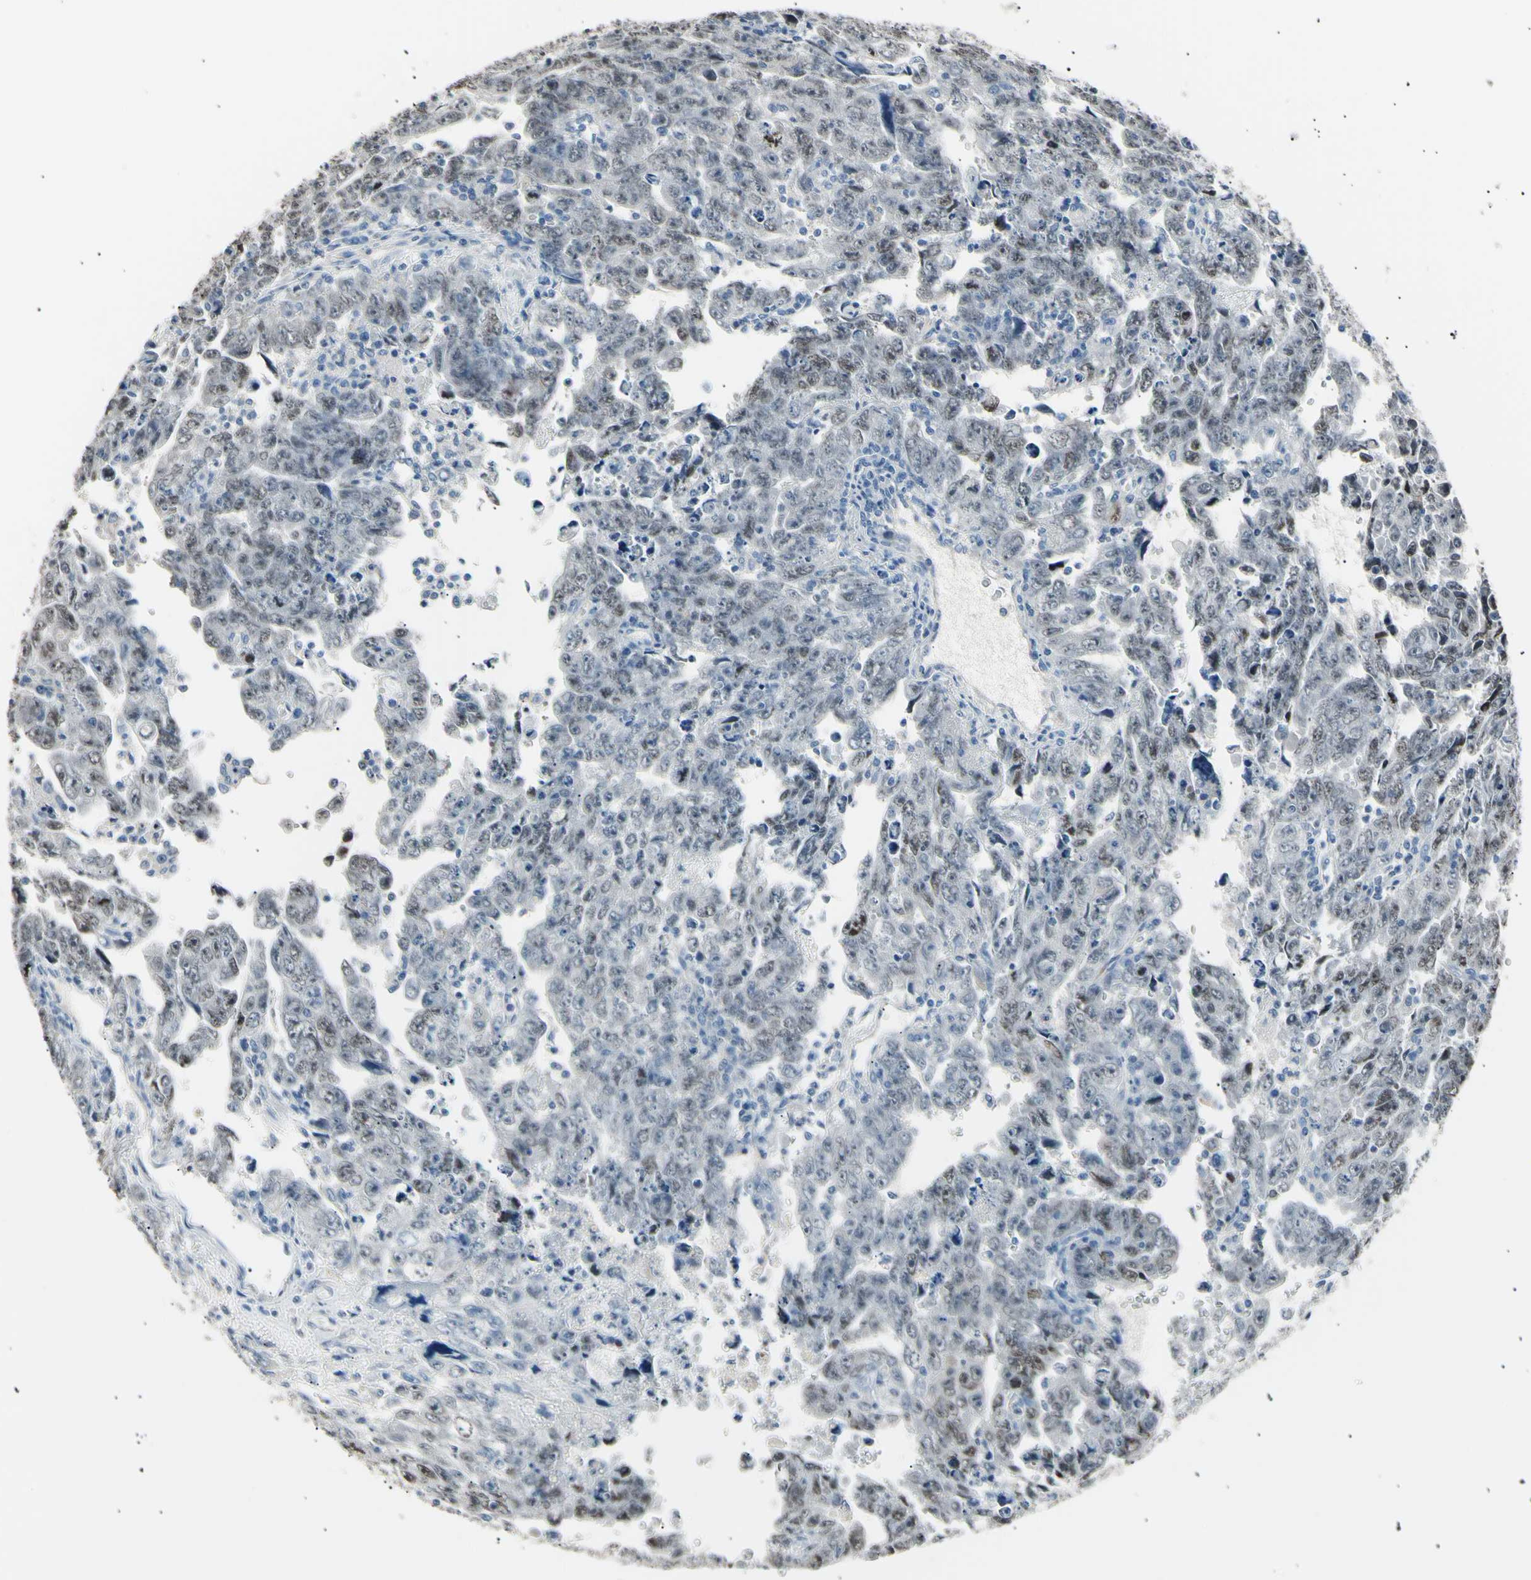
{"staining": {"intensity": "weak", "quantity": "<25%", "location": "nuclear"}, "tissue": "testis cancer", "cell_type": "Tumor cells", "image_type": "cancer", "snomed": [{"axis": "morphology", "description": "Carcinoma, Embryonal, NOS"}, {"axis": "topography", "description": "Testis"}], "caption": "High power microscopy histopathology image of an immunohistochemistry (IHC) image of testis cancer, revealing no significant positivity in tumor cells. The staining is performed using DAB (3,3'-diaminobenzidine) brown chromogen with nuclei counter-stained in using hematoxylin.", "gene": "LDLR", "patient": {"sex": "male", "age": 28}}